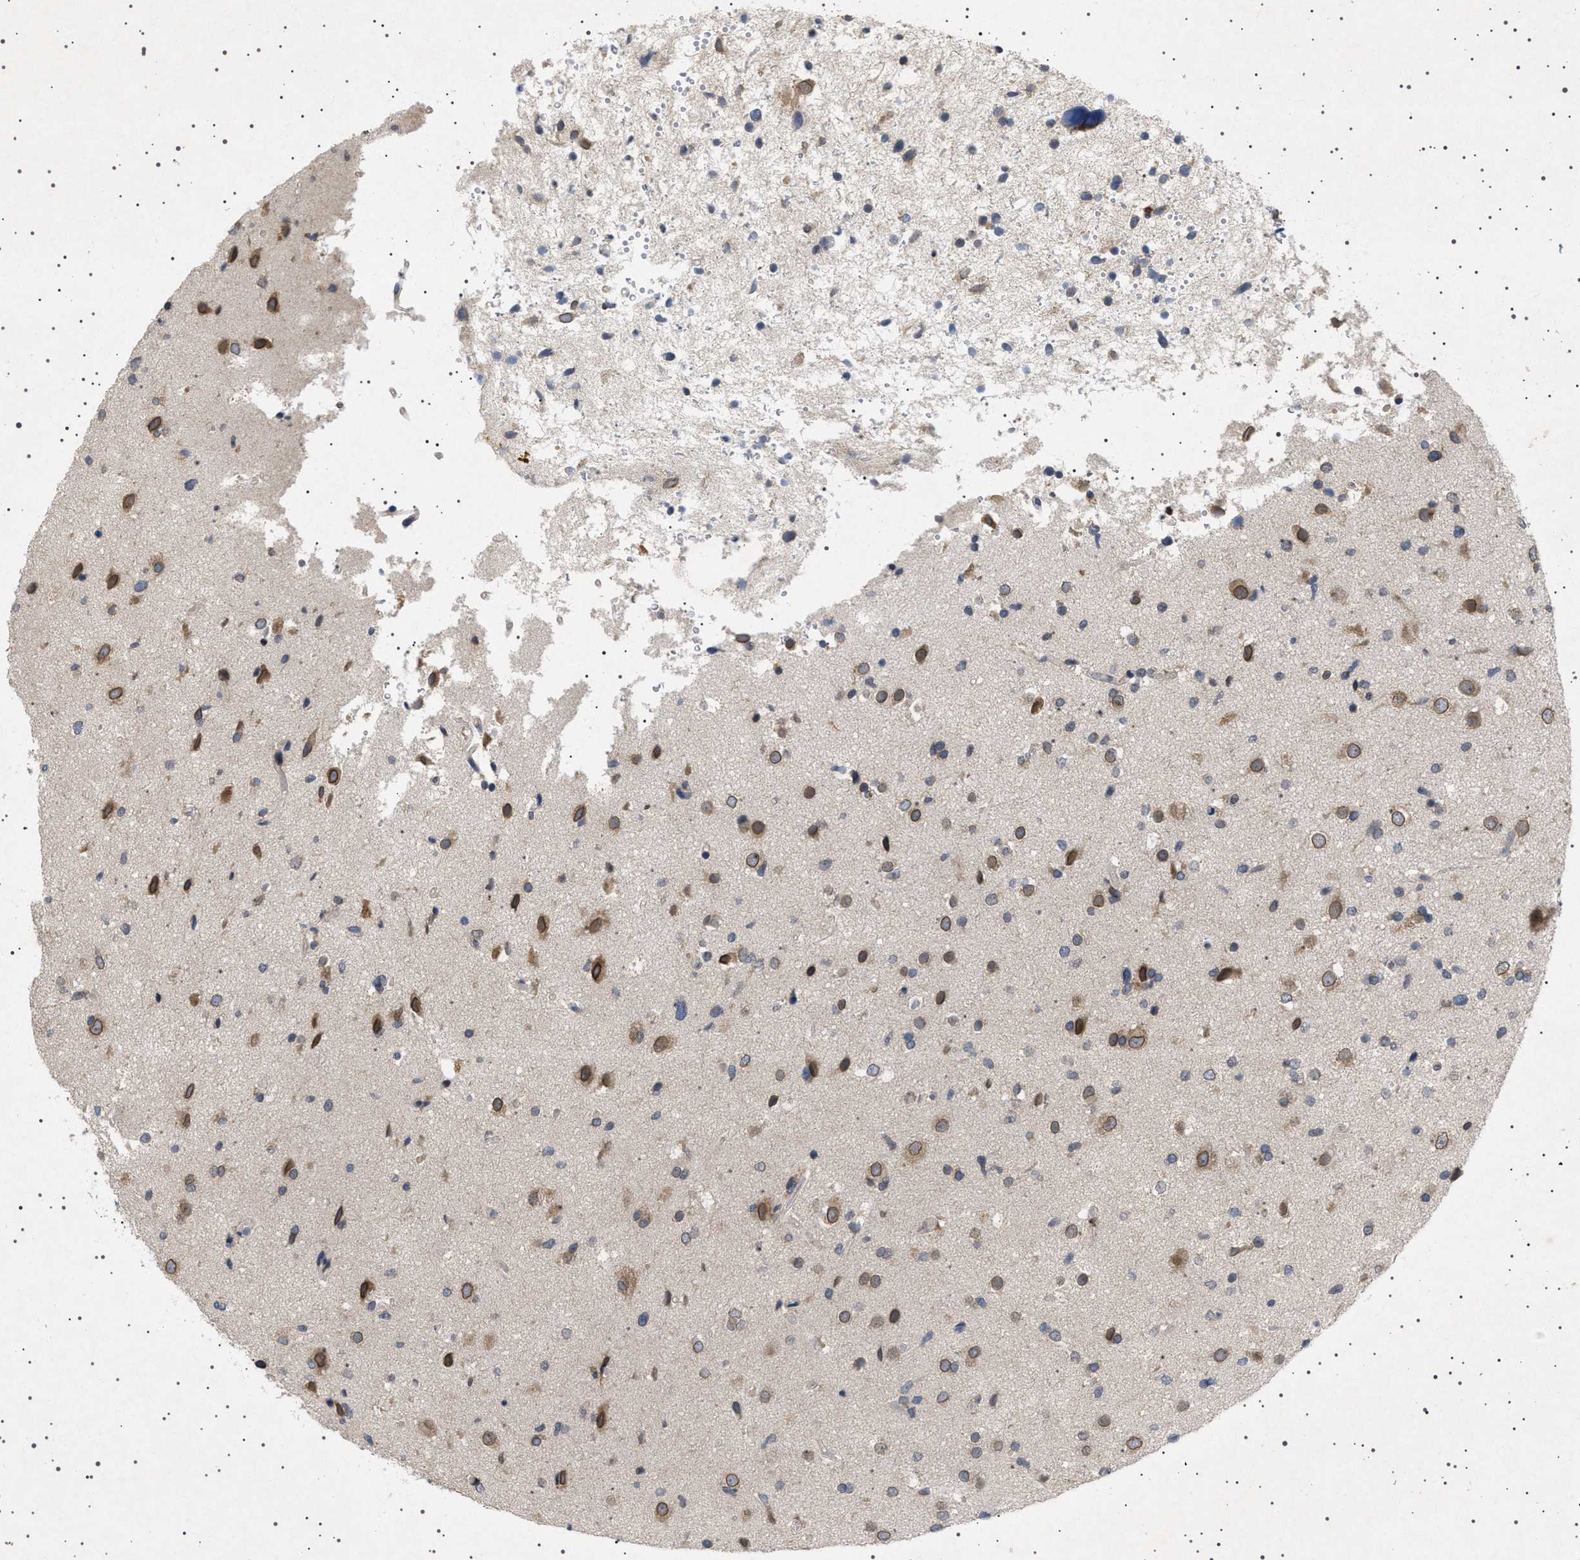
{"staining": {"intensity": "moderate", "quantity": ">75%", "location": "cytoplasmic/membranous,nuclear"}, "tissue": "glioma", "cell_type": "Tumor cells", "image_type": "cancer", "snomed": [{"axis": "morphology", "description": "Glioma, malignant, High grade"}, {"axis": "topography", "description": "Brain"}], "caption": "Human glioma stained with a protein marker demonstrates moderate staining in tumor cells.", "gene": "NUP93", "patient": {"sex": "male", "age": 33}}